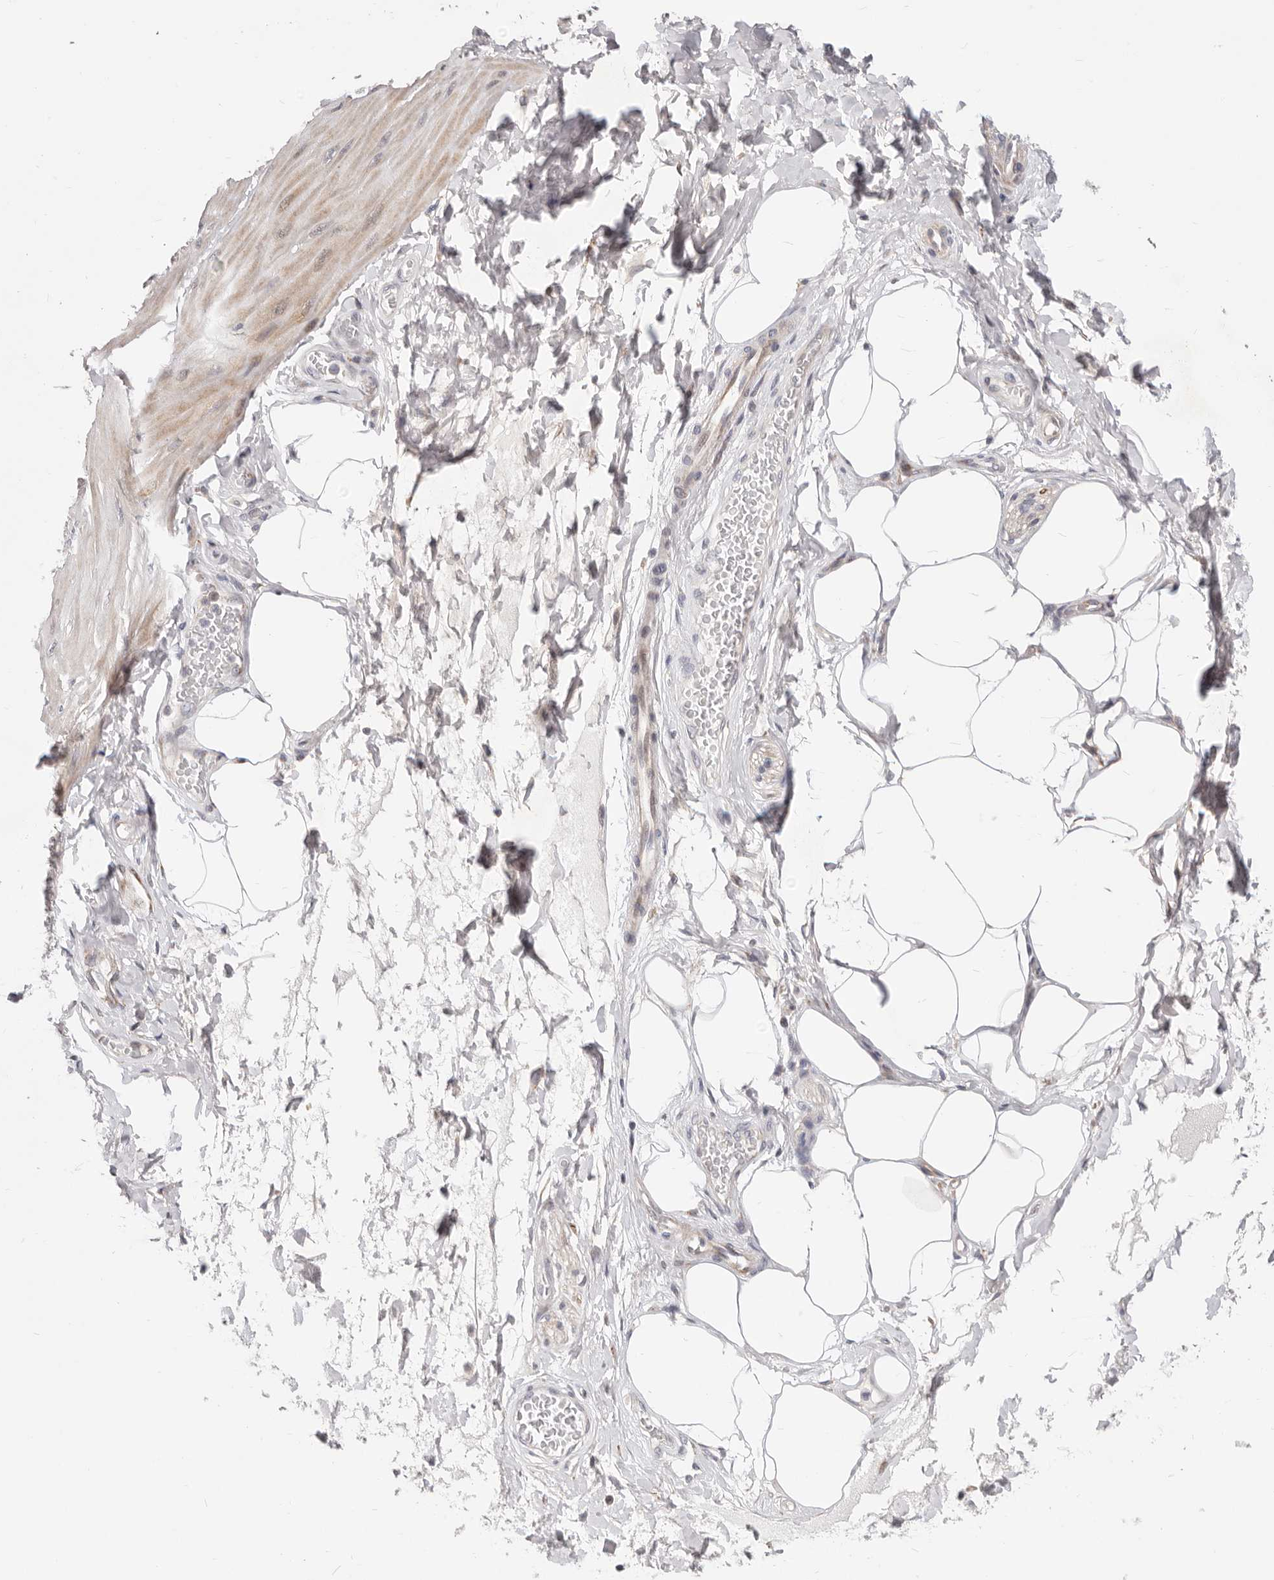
{"staining": {"intensity": "weak", "quantity": "25%-75%", "location": "cytoplasmic/membranous"}, "tissue": "smooth muscle", "cell_type": "Smooth muscle cells", "image_type": "normal", "snomed": [{"axis": "morphology", "description": "Urothelial carcinoma, High grade"}, {"axis": "topography", "description": "Urinary bladder"}], "caption": "Immunohistochemical staining of benign human smooth muscle reveals 25%-75% levels of weak cytoplasmic/membranous protein positivity in about 25%-75% of smooth muscle cells. (DAB (3,3'-diaminobenzidine) IHC, brown staining for protein, blue staining for nuclei).", "gene": "TOR3A", "patient": {"sex": "male", "age": 46}}